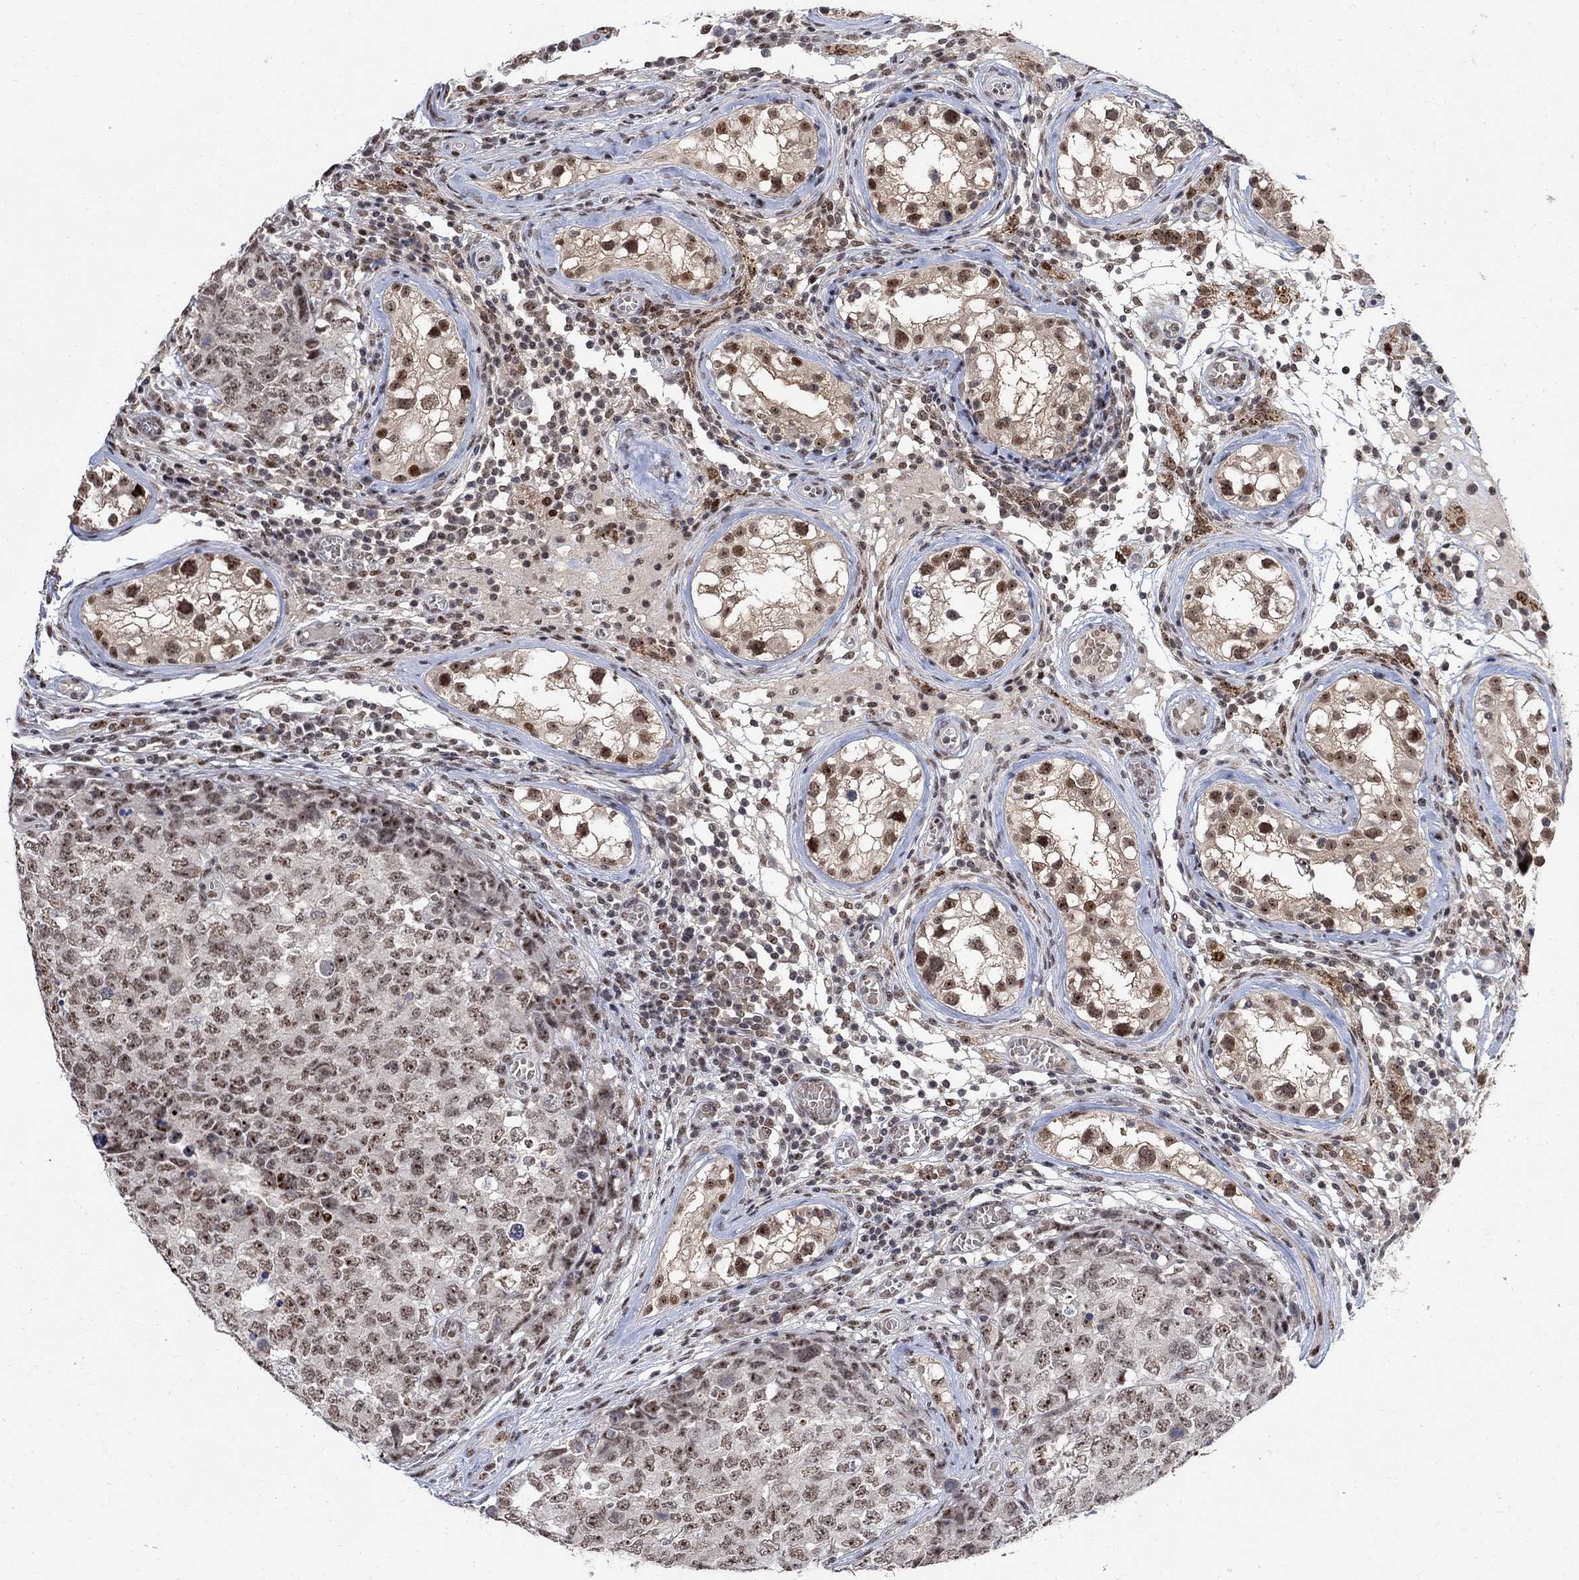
{"staining": {"intensity": "weak", "quantity": ">75%", "location": "nuclear"}, "tissue": "testis cancer", "cell_type": "Tumor cells", "image_type": "cancer", "snomed": [{"axis": "morphology", "description": "Carcinoma, Embryonal, NOS"}, {"axis": "topography", "description": "Testis"}], "caption": "Testis embryonal carcinoma stained with DAB (3,3'-diaminobenzidine) immunohistochemistry (IHC) shows low levels of weak nuclear staining in about >75% of tumor cells.", "gene": "E4F1", "patient": {"sex": "male", "age": 23}}